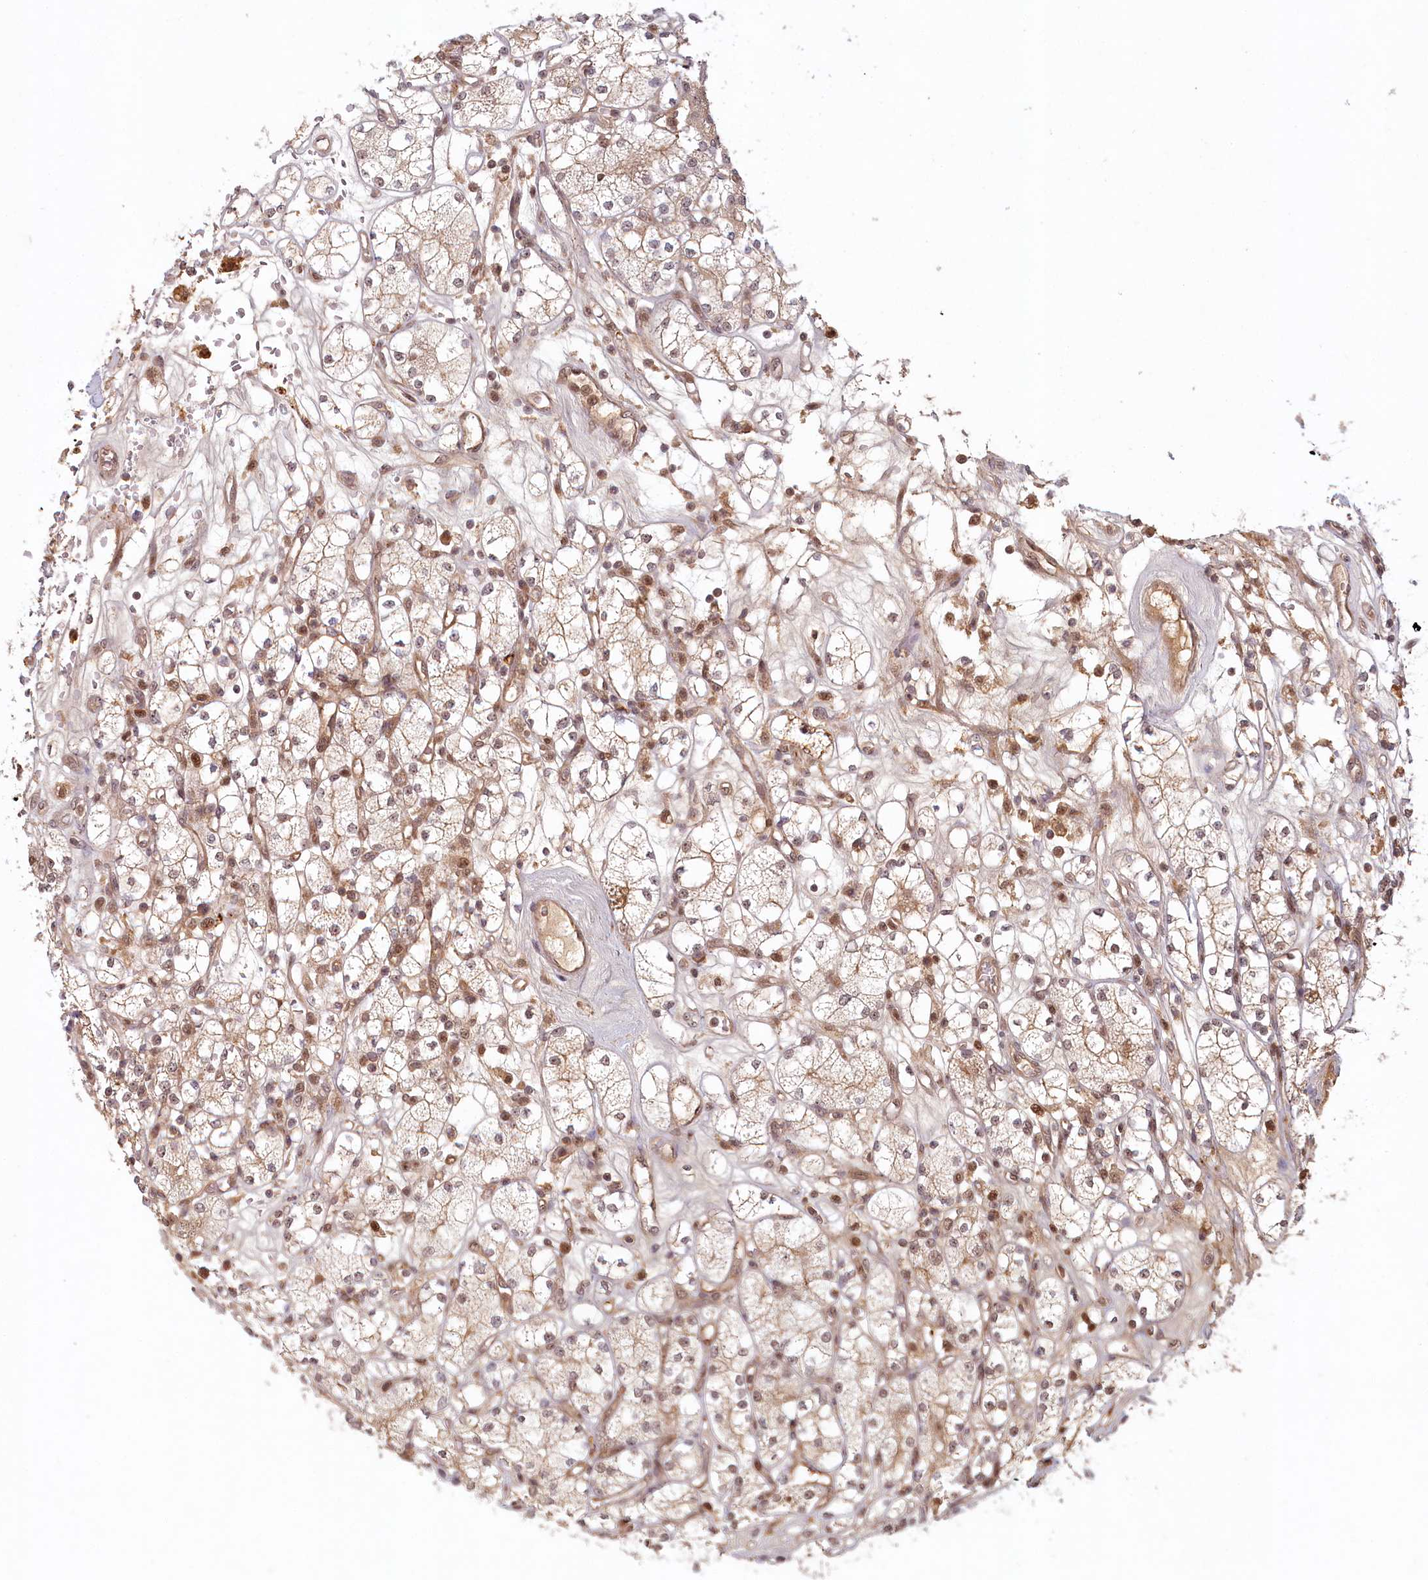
{"staining": {"intensity": "moderate", "quantity": "<25%", "location": "cytoplasmic/membranous,nuclear"}, "tissue": "renal cancer", "cell_type": "Tumor cells", "image_type": "cancer", "snomed": [{"axis": "morphology", "description": "Adenocarcinoma, NOS"}, {"axis": "topography", "description": "Kidney"}], "caption": "Tumor cells display moderate cytoplasmic/membranous and nuclear staining in about <25% of cells in renal adenocarcinoma. (brown staining indicates protein expression, while blue staining denotes nuclei).", "gene": "WAPL", "patient": {"sex": "male", "age": 77}}